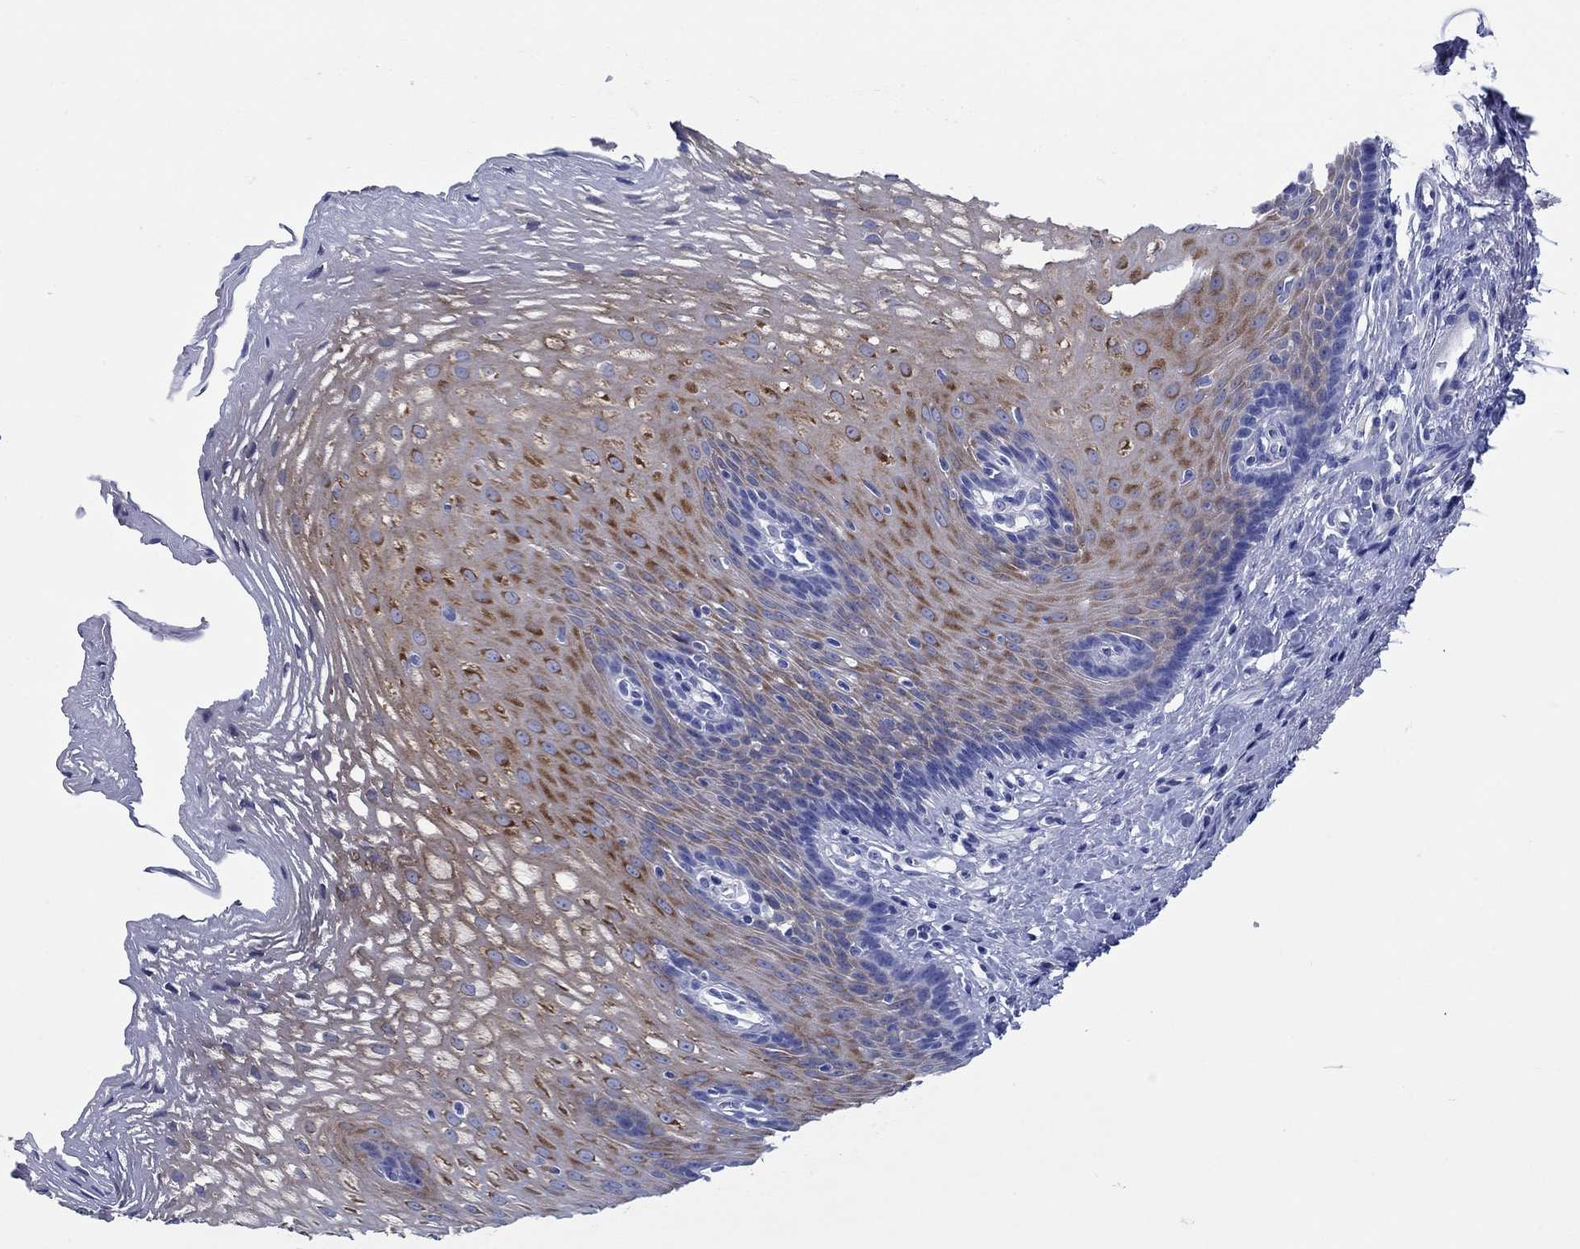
{"staining": {"intensity": "strong", "quantity": "25%-75%", "location": "cytoplasmic/membranous"}, "tissue": "esophagus", "cell_type": "Squamous epithelial cells", "image_type": "normal", "snomed": [{"axis": "morphology", "description": "Normal tissue, NOS"}, {"axis": "topography", "description": "Esophagus"}], "caption": "High-magnification brightfield microscopy of benign esophagus stained with DAB (brown) and counterstained with hematoxylin (blue). squamous epithelial cells exhibit strong cytoplasmic/membranous positivity is identified in approximately25%-75% of cells.", "gene": "ENSG00000251537", "patient": {"sex": "male", "age": 76}}